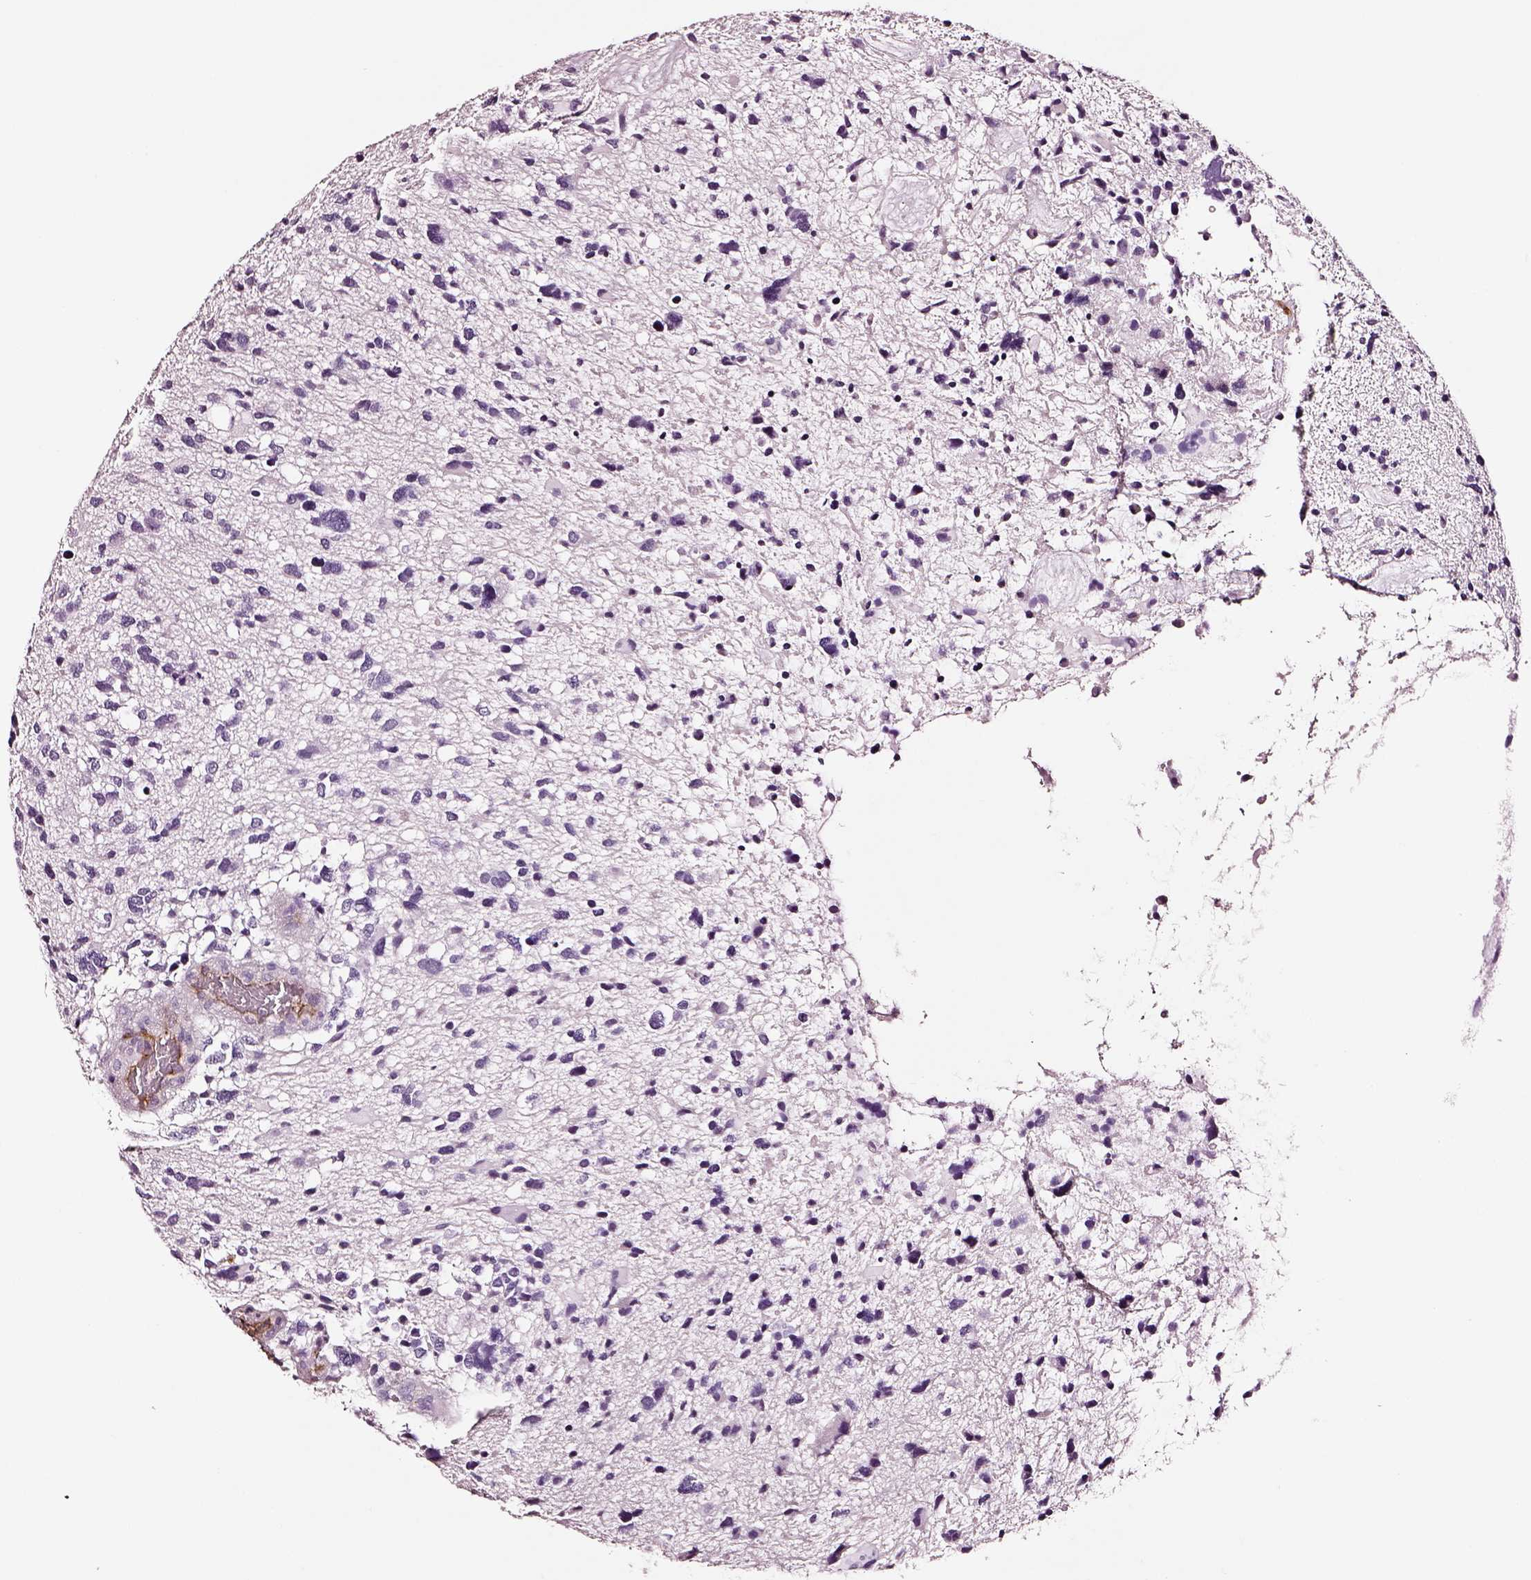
{"staining": {"intensity": "negative", "quantity": "none", "location": "none"}, "tissue": "glioma", "cell_type": "Tumor cells", "image_type": "cancer", "snomed": [{"axis": "morphology", "description": "Glioma, malignant, High grade"}, {"axis": "topography", "description": "Brain"}], "caption": "Malignant glioma (high-grade) stained for a protein using immunohistochemistry (IHC) demonstrates no positivity tumor cells.", "gene": "DPEP1", "patient": {"sex": "female", "age": 11}}